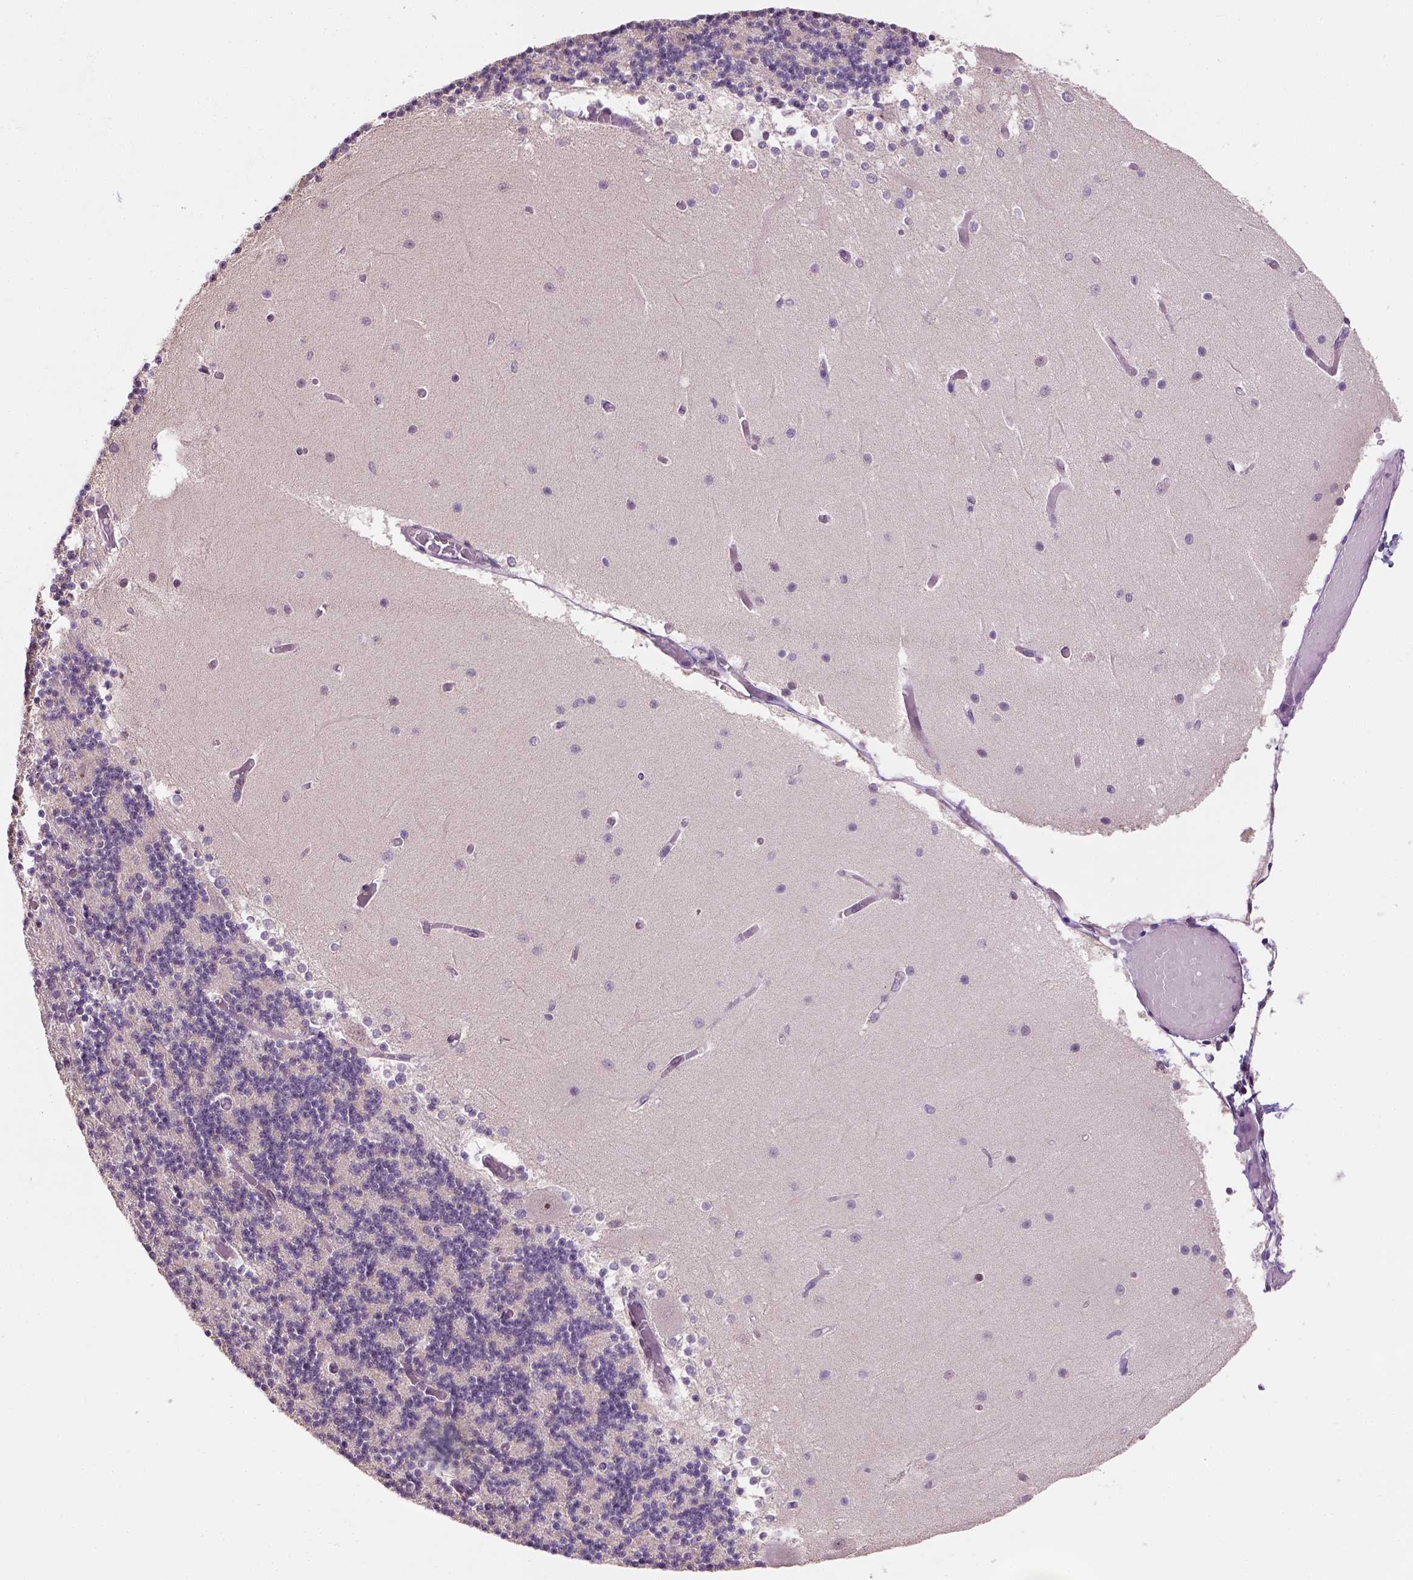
{"staining": {"intensity": "negative", "quantity": "none", "location": "none"}, "tissue": "cerebellum", "cell_type": "Cells in granular layer", "image_type": "normal", "snomed": [{"axis": "morphology", "description": "Normal tissue, NOS"}, {"axis": "topography", "description": "Cerebellum"}], "caption": "Cells in granular layer are negative for brown protein staining in benign cerebellum. (DAB immunohistochemistry (IHC) visualized using brightfield microscopy, high magnification).", "gene": "DDX50", "patient": {"sex": "female", "age": 28}}